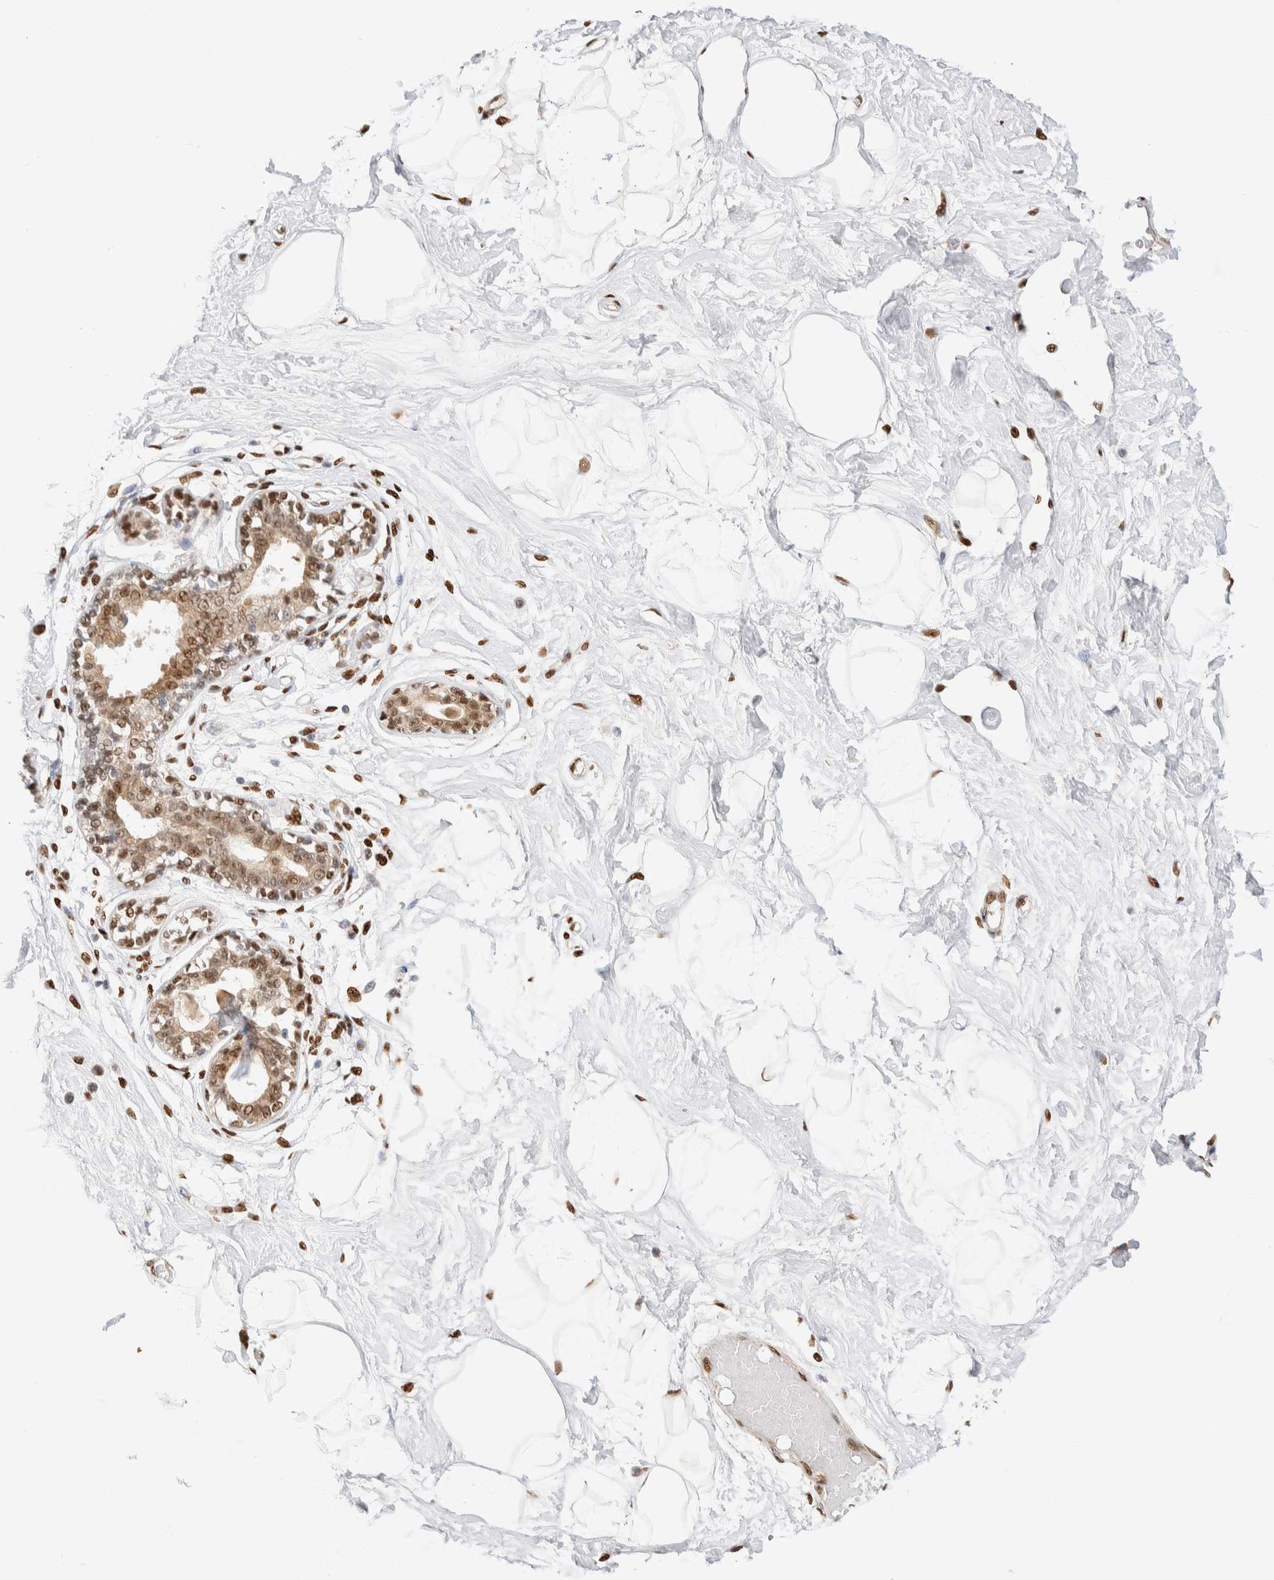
{"staining": {"intensity": "moderate", "quantity": ">75%", "location": "nuclear"}, "tissue": "breast", "cell_type": "Adipocytes", "image_type": "normal", "snomed": [{"axis": "morphology", "description": "Normal tissue, NOS"}, {"axis": "topography", "description": "Breast"}], "caption": "Moderate nuclear staining for a protein is appreciated in about >75% of adipocytes of unremarkable breast using immunohistochemistry.", "gene": "NSMAF", "patient": {"sex": "female", "age": 45}}